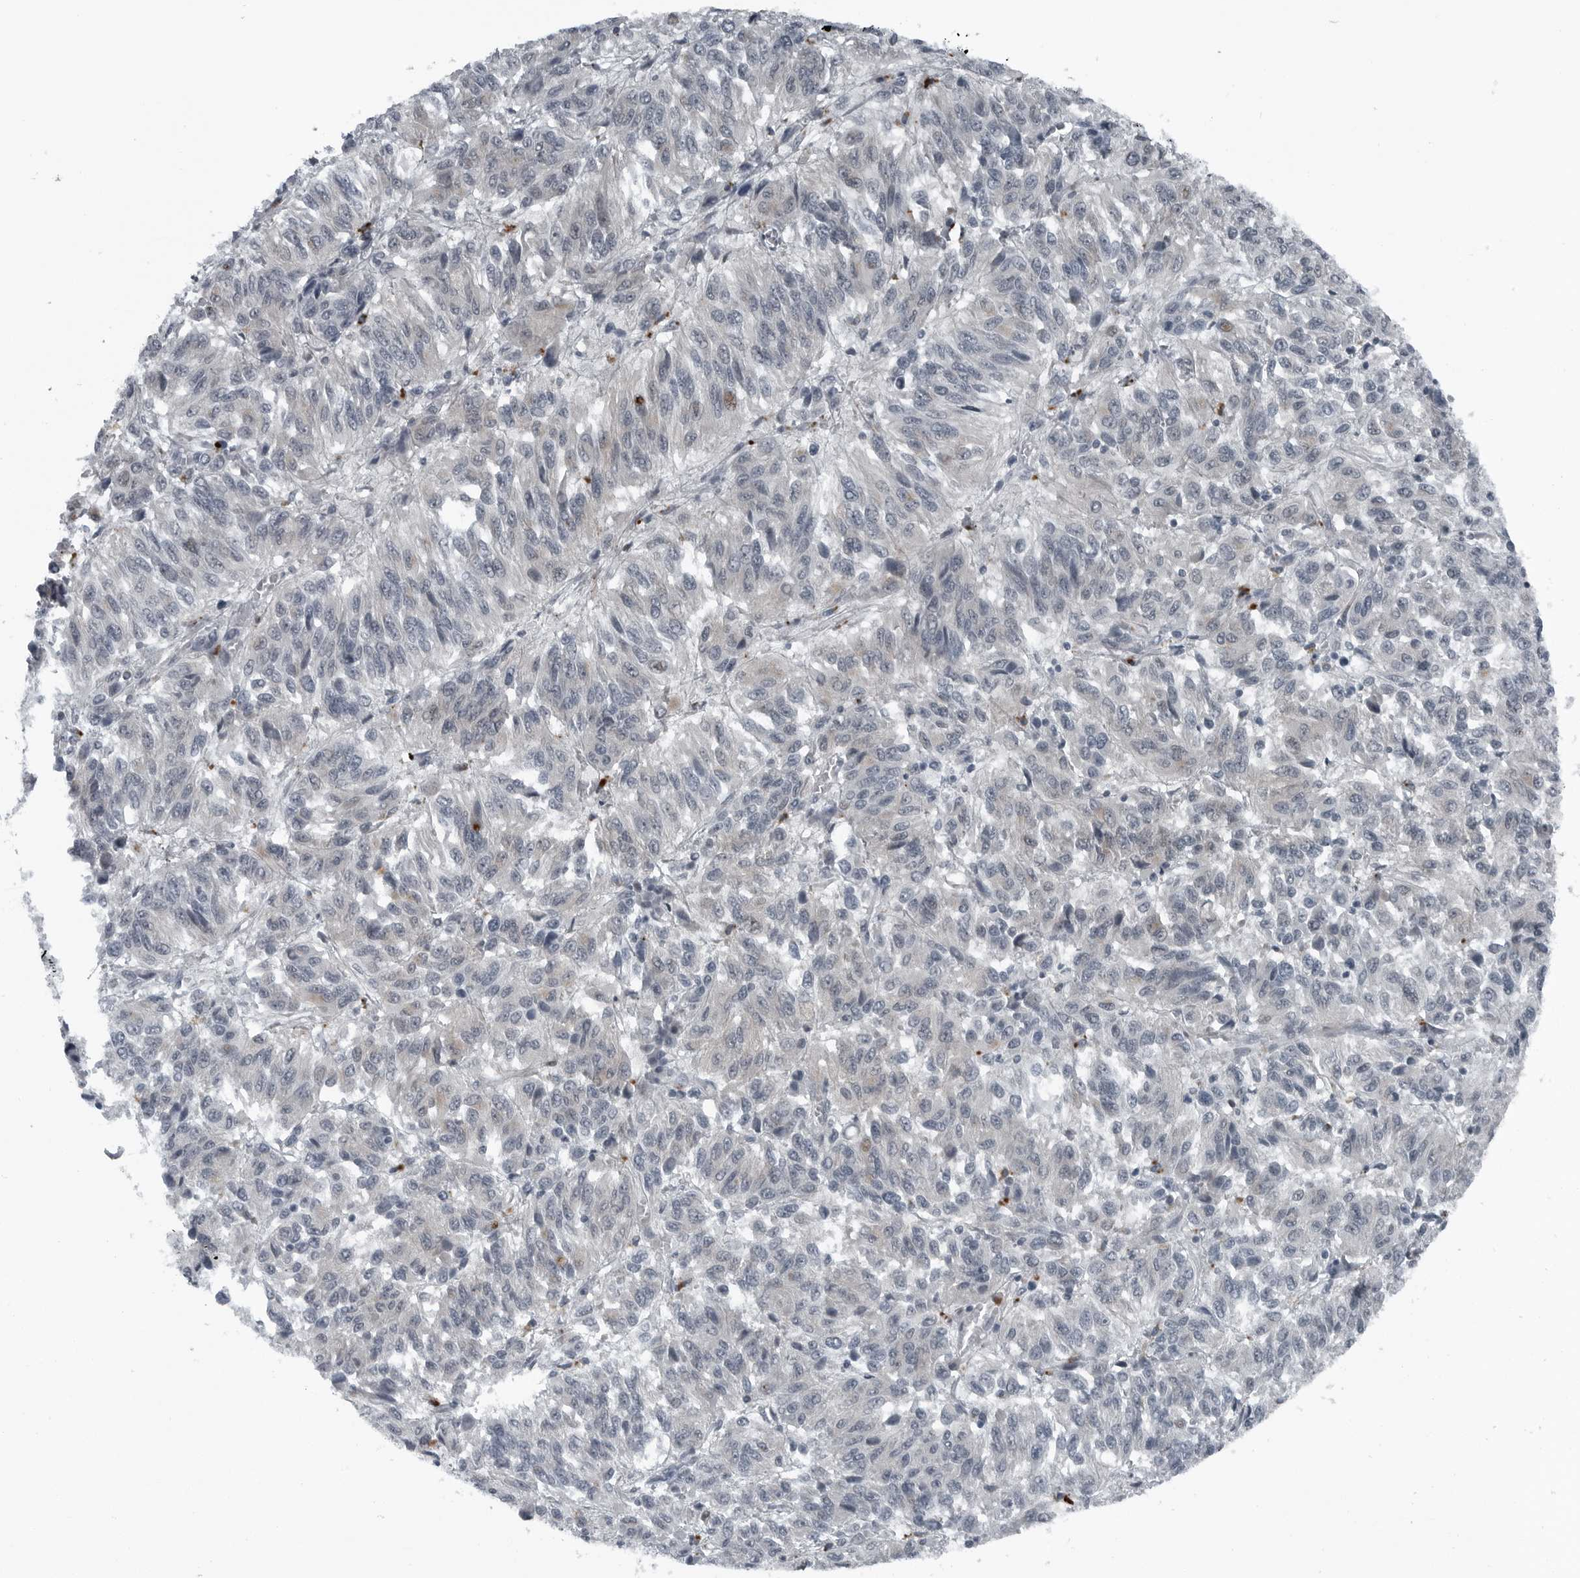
{"staining": {"intensity": "negative", "quantity": "none", "location": "none"}, "tissue": "melanoma", "cell_type": "Tumor cells", "image_type": "cancer", "snomed": [{"axis": "morphology", "description": "Malignant melanoma, Metastatic site"}, {"axis": "topography", "description": "Lung"}], "caption": "A photomicrograph of melanoma stained for a protein reveals no brown staining in tumor cells.", "gene": "GAK", "patient": {"sex": "male", "age": 64}}